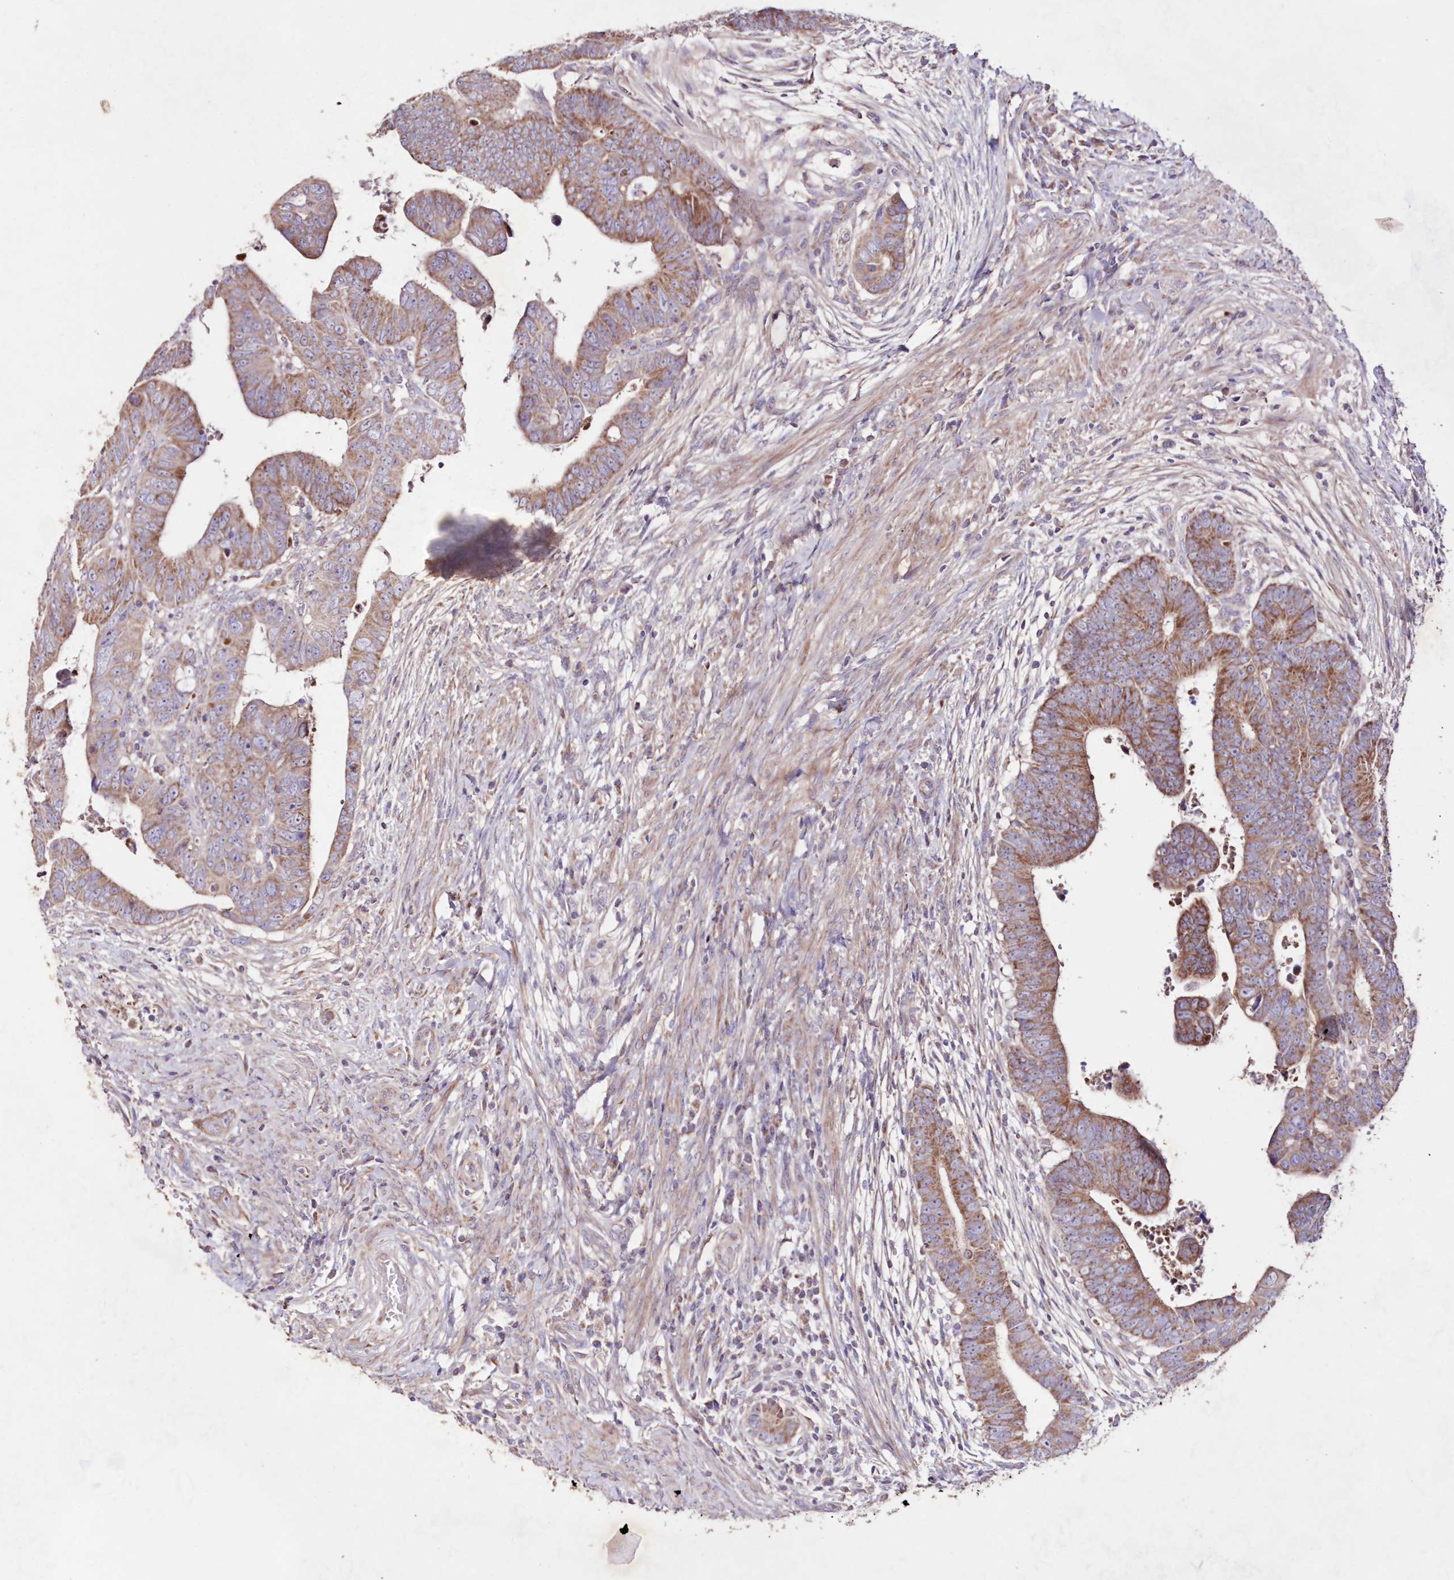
{"staining": {"intensity": "moderate", "quantity": ">75%", "location": "cytoplasmic/membranous"}, "tissue": "colorectal cancer", "cell_type": "Tumor cells", "image_type": "cancer", "snomed": [{"axis": "morphology", "description": "Normal tissue, NOS"}, {"axis": "morphology", "description": "Adenocarcinoma, NOS"}, {"axis": "topography", "description": "Rectum"}], "caption": "A brown stain labels moderate cytoplasmic/membranous staining of a protein in human colorectal adenocarcinoma tumor cells.", "gene": "HADHB", "patient": {"sex": "female", "age": 65}}